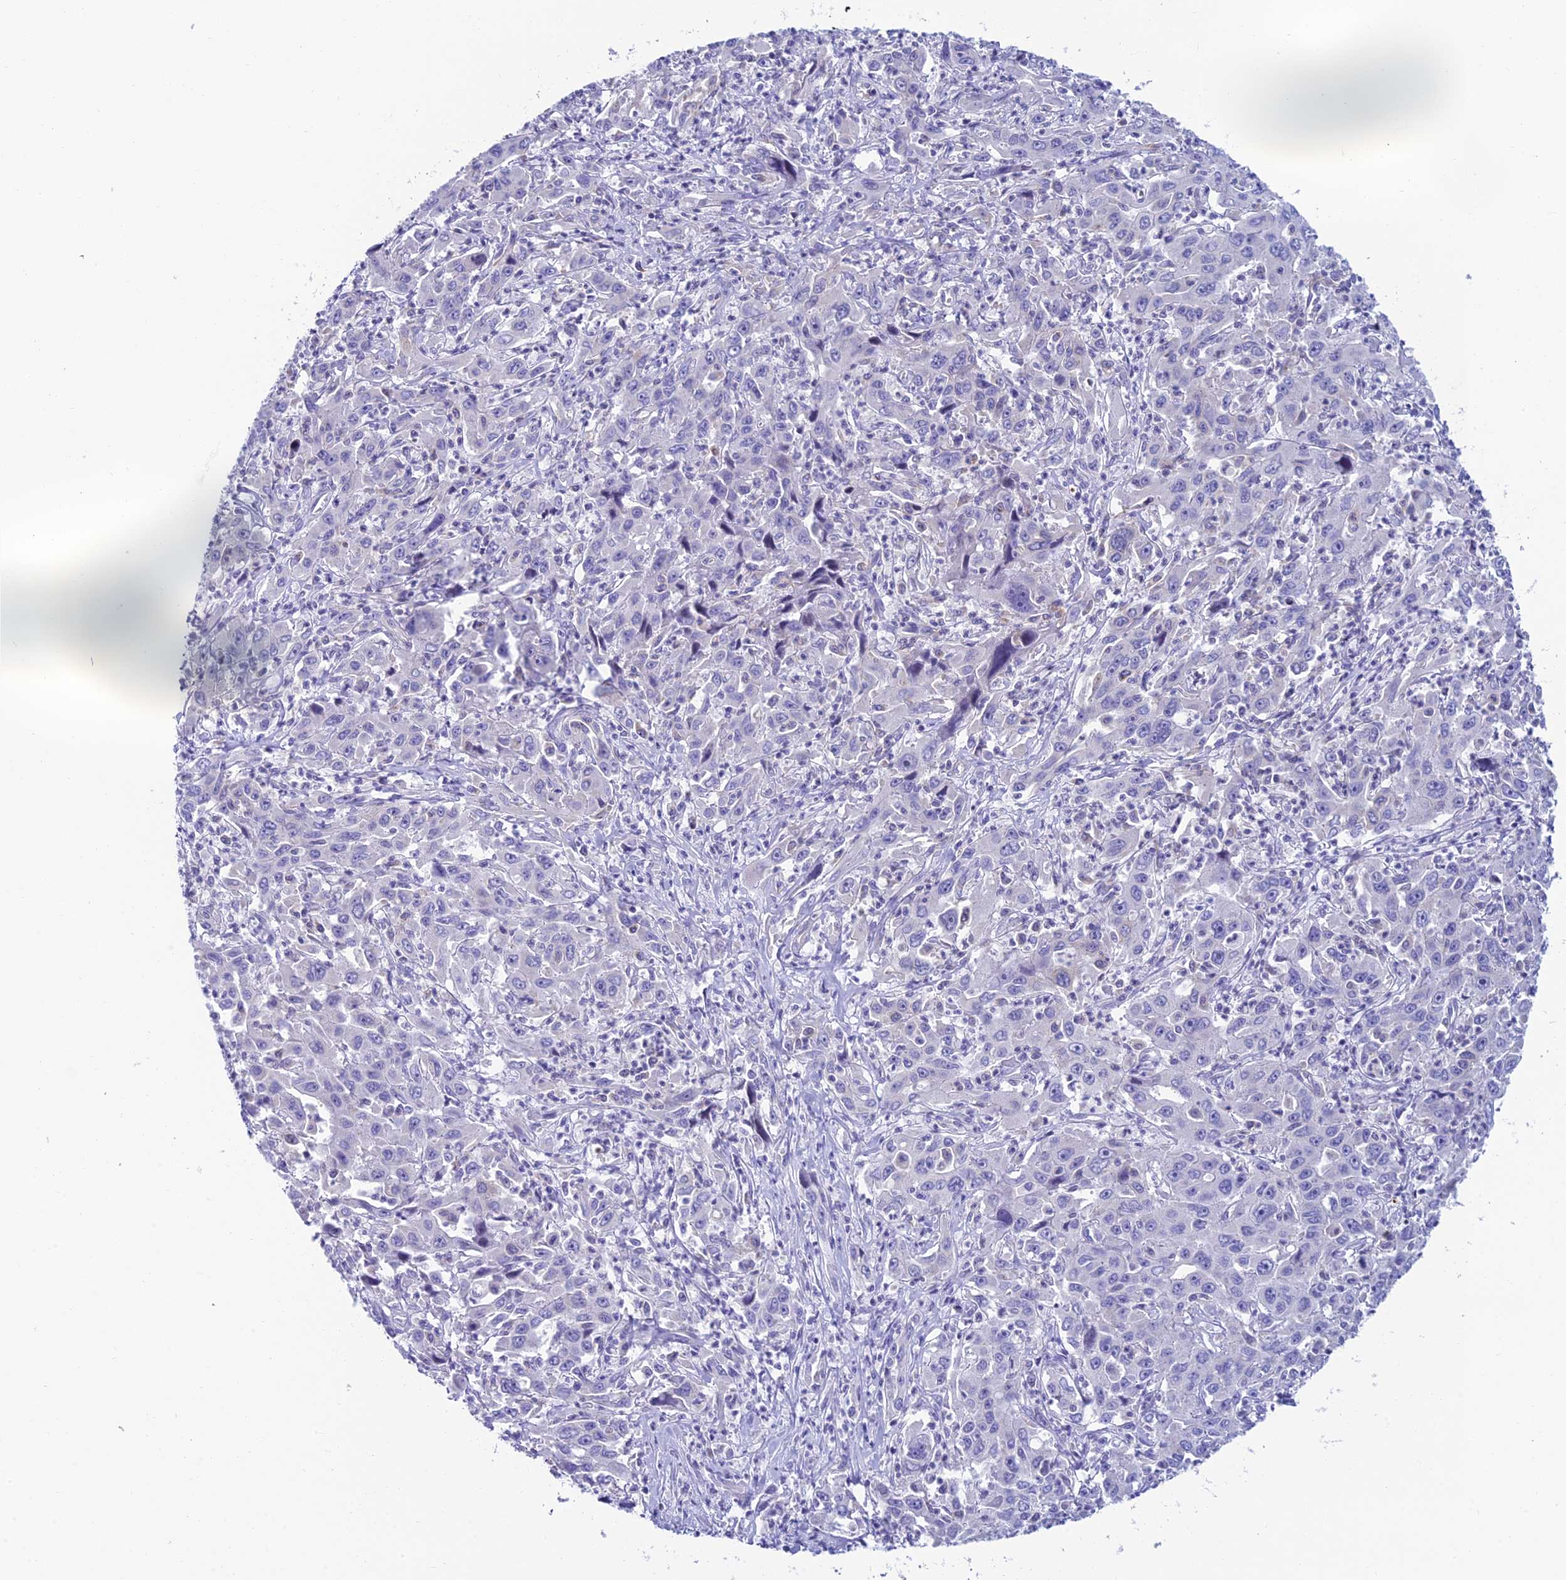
{"staining": {"intensity": "negative", "quantity": "none", "location": "none"}, "tissue": "liver cancer", "cell_type": "Tumor cells", "image_type": "cancer", "snomed": [{"axis": "morphology", "description": "Carcinoma, Hepatocellular, NOS"}, {"axis": "topography", "description": "Liver"}], "caption": "Histopathology image shows no protein staining in tumor cells of liver cancer tissue.", "gene": "REEP4", "patient": {"sex": "male", "age": 63}}